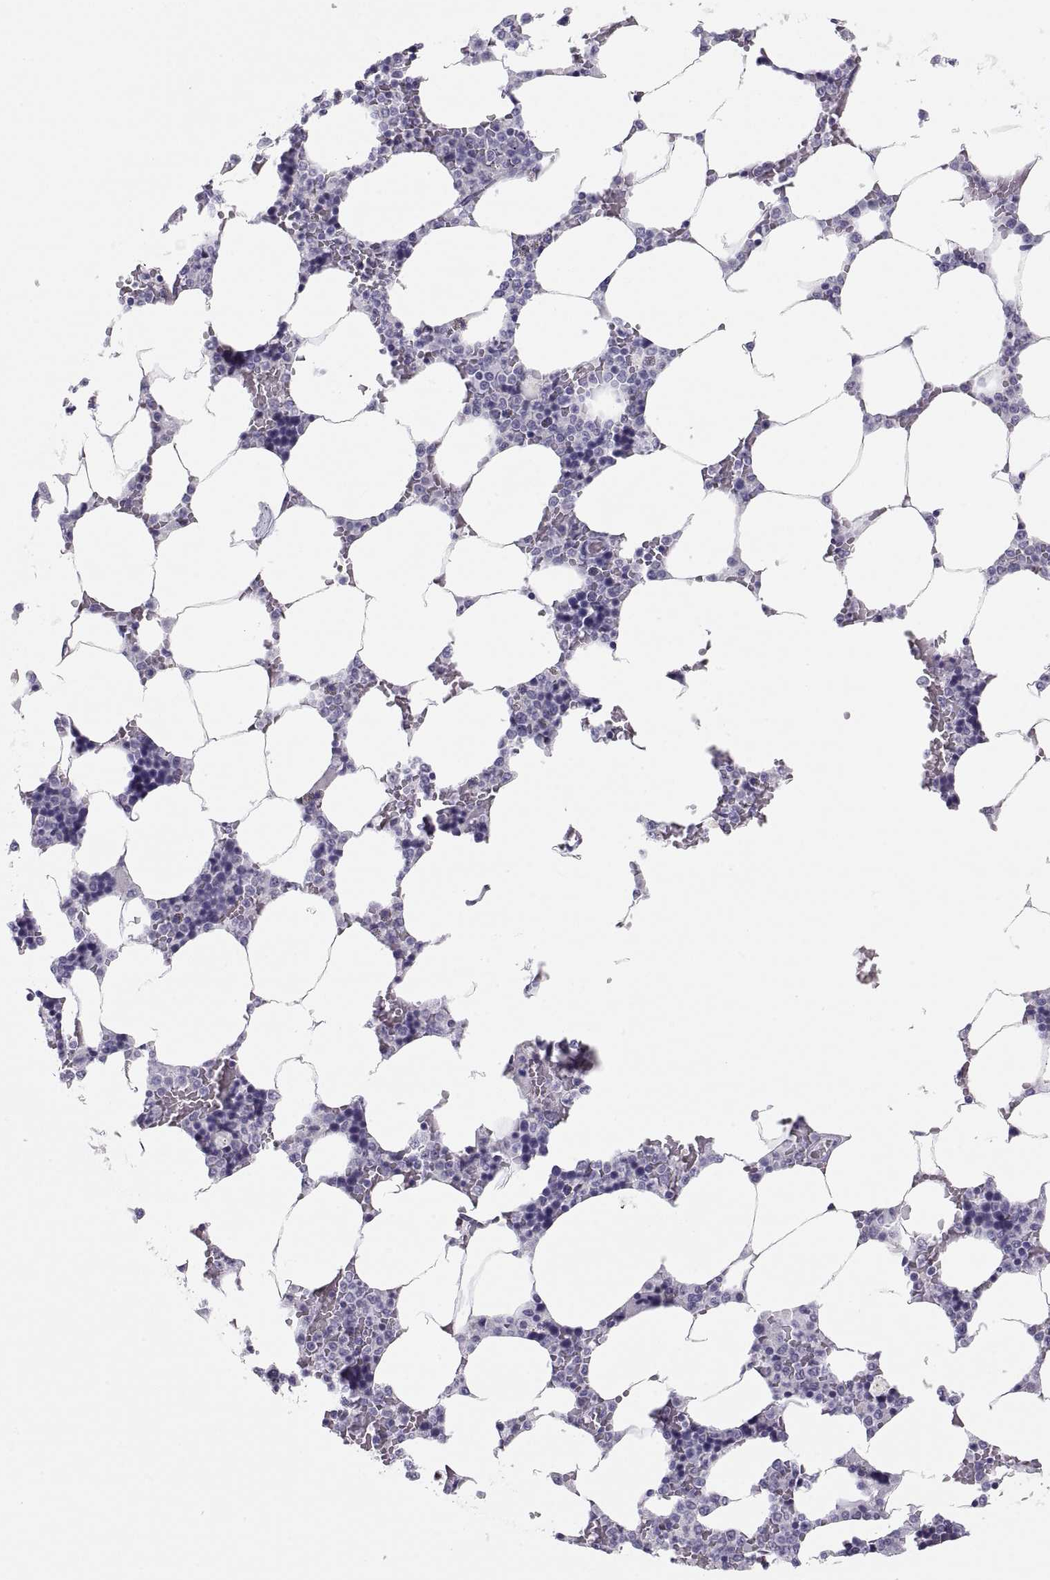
{"staining": {"intensity": "negative", "quantity": "none", "location": "none"}, "tissue": "bone marrow", "cell_type": "Hematopoietic cells", "image_type": "normal", "snomed": [{"axis": "morphology", "description": "Normal tissue, NOS"}, {"axis": "topography", "description": "Bone marrow"}], "caption": "IHC photomicrograph of normal human bone marrow stained for a protein (brown), which displays no expression in hematopoietic cells. (DAB IHC, high magnification).", "gene": "MAGEB2", "patient": {"sex": "male", "age": 63}}